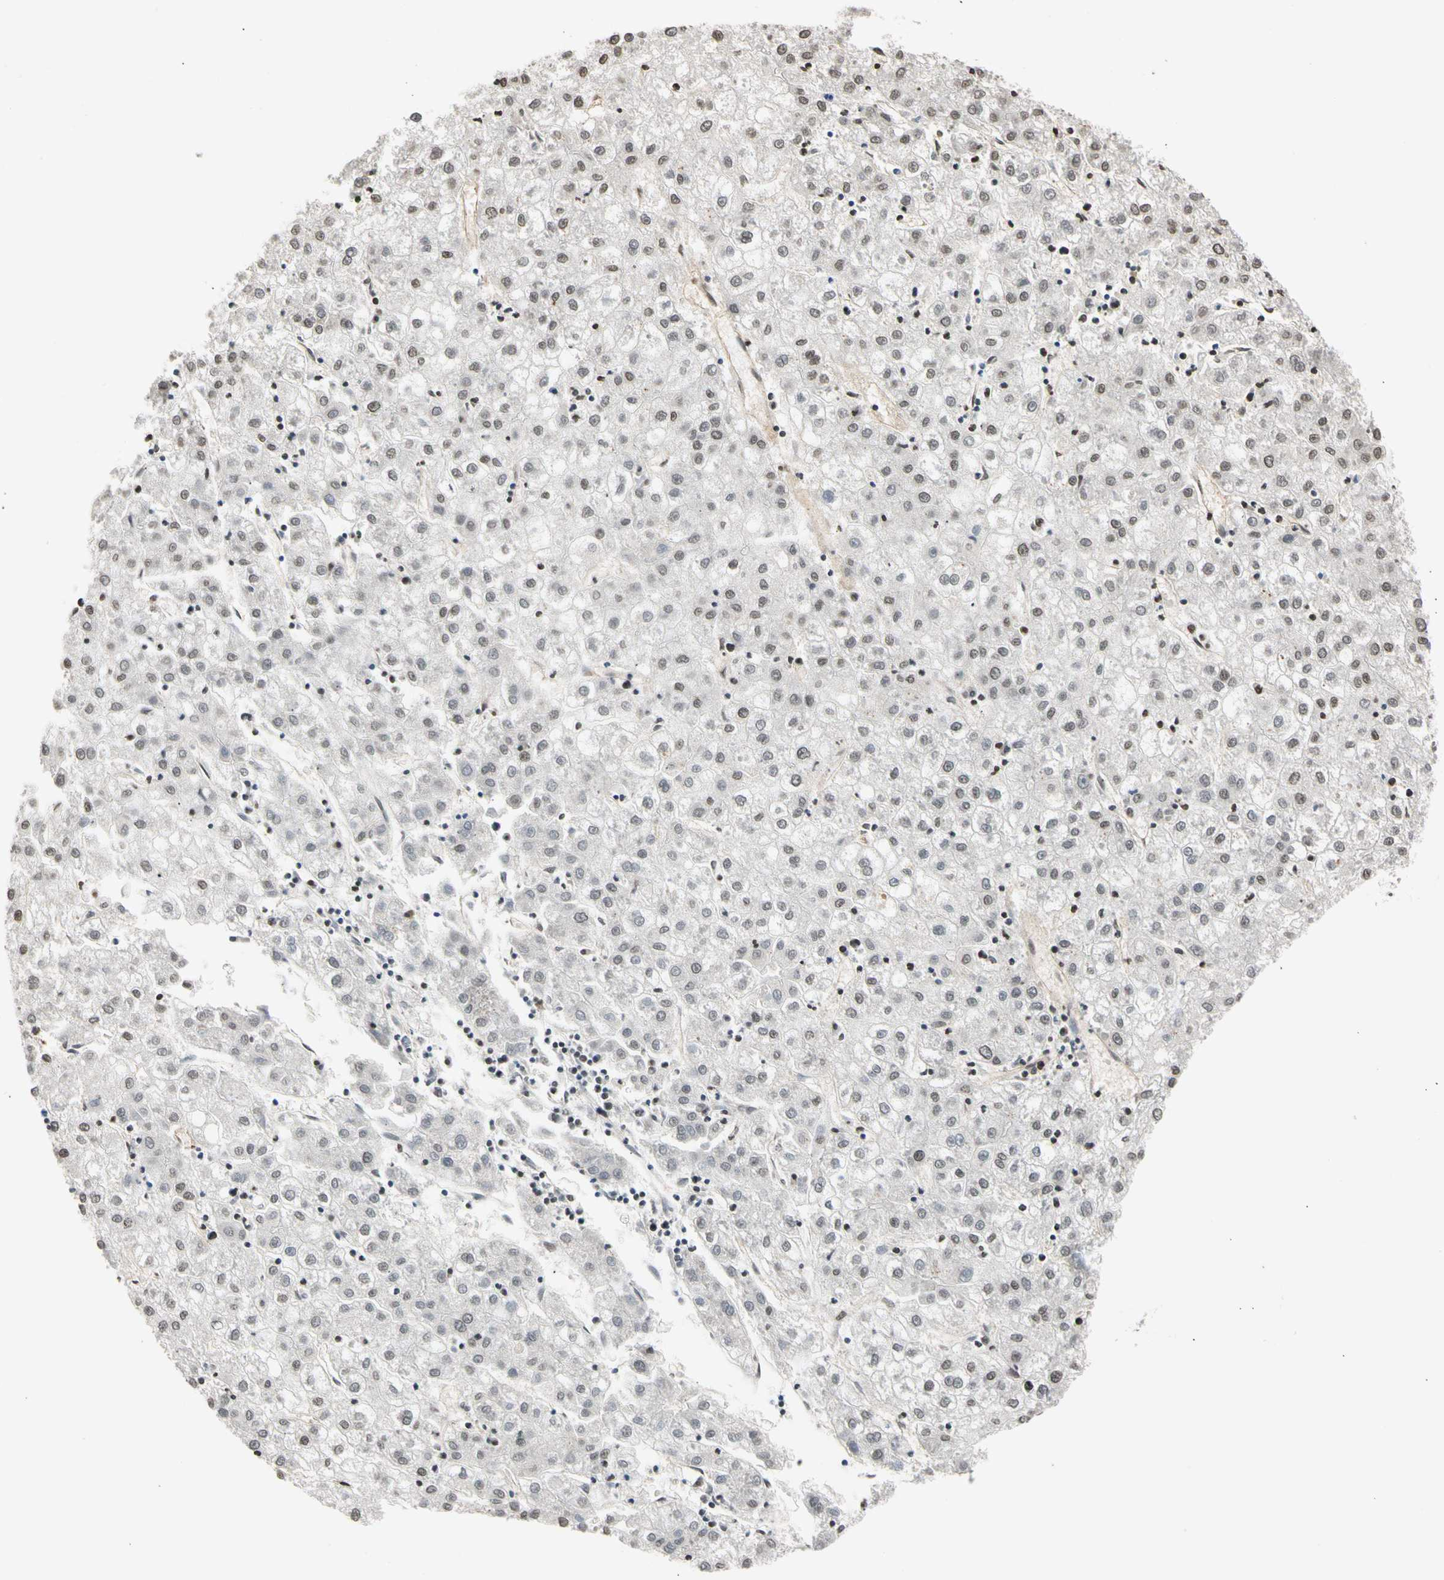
{"staining": {"intensity": "weak", "quantity": "<25%", "location": "nuclear"}, "tissue": "liver cancer", "cell_type": "Tumor cells", "image_type": "cancer", "snomed": [{"axis": "morphology", "description": "Carcinoma, Hepatocellular, NOS"}, {"axis": "topography", "description": "Liver"}], "caption": "The image reveals no staining of tumor cells in hepatocellular carcinoma (liver).", "gene": "GPX4", "patient": {"sex": "male", "age": 72}}